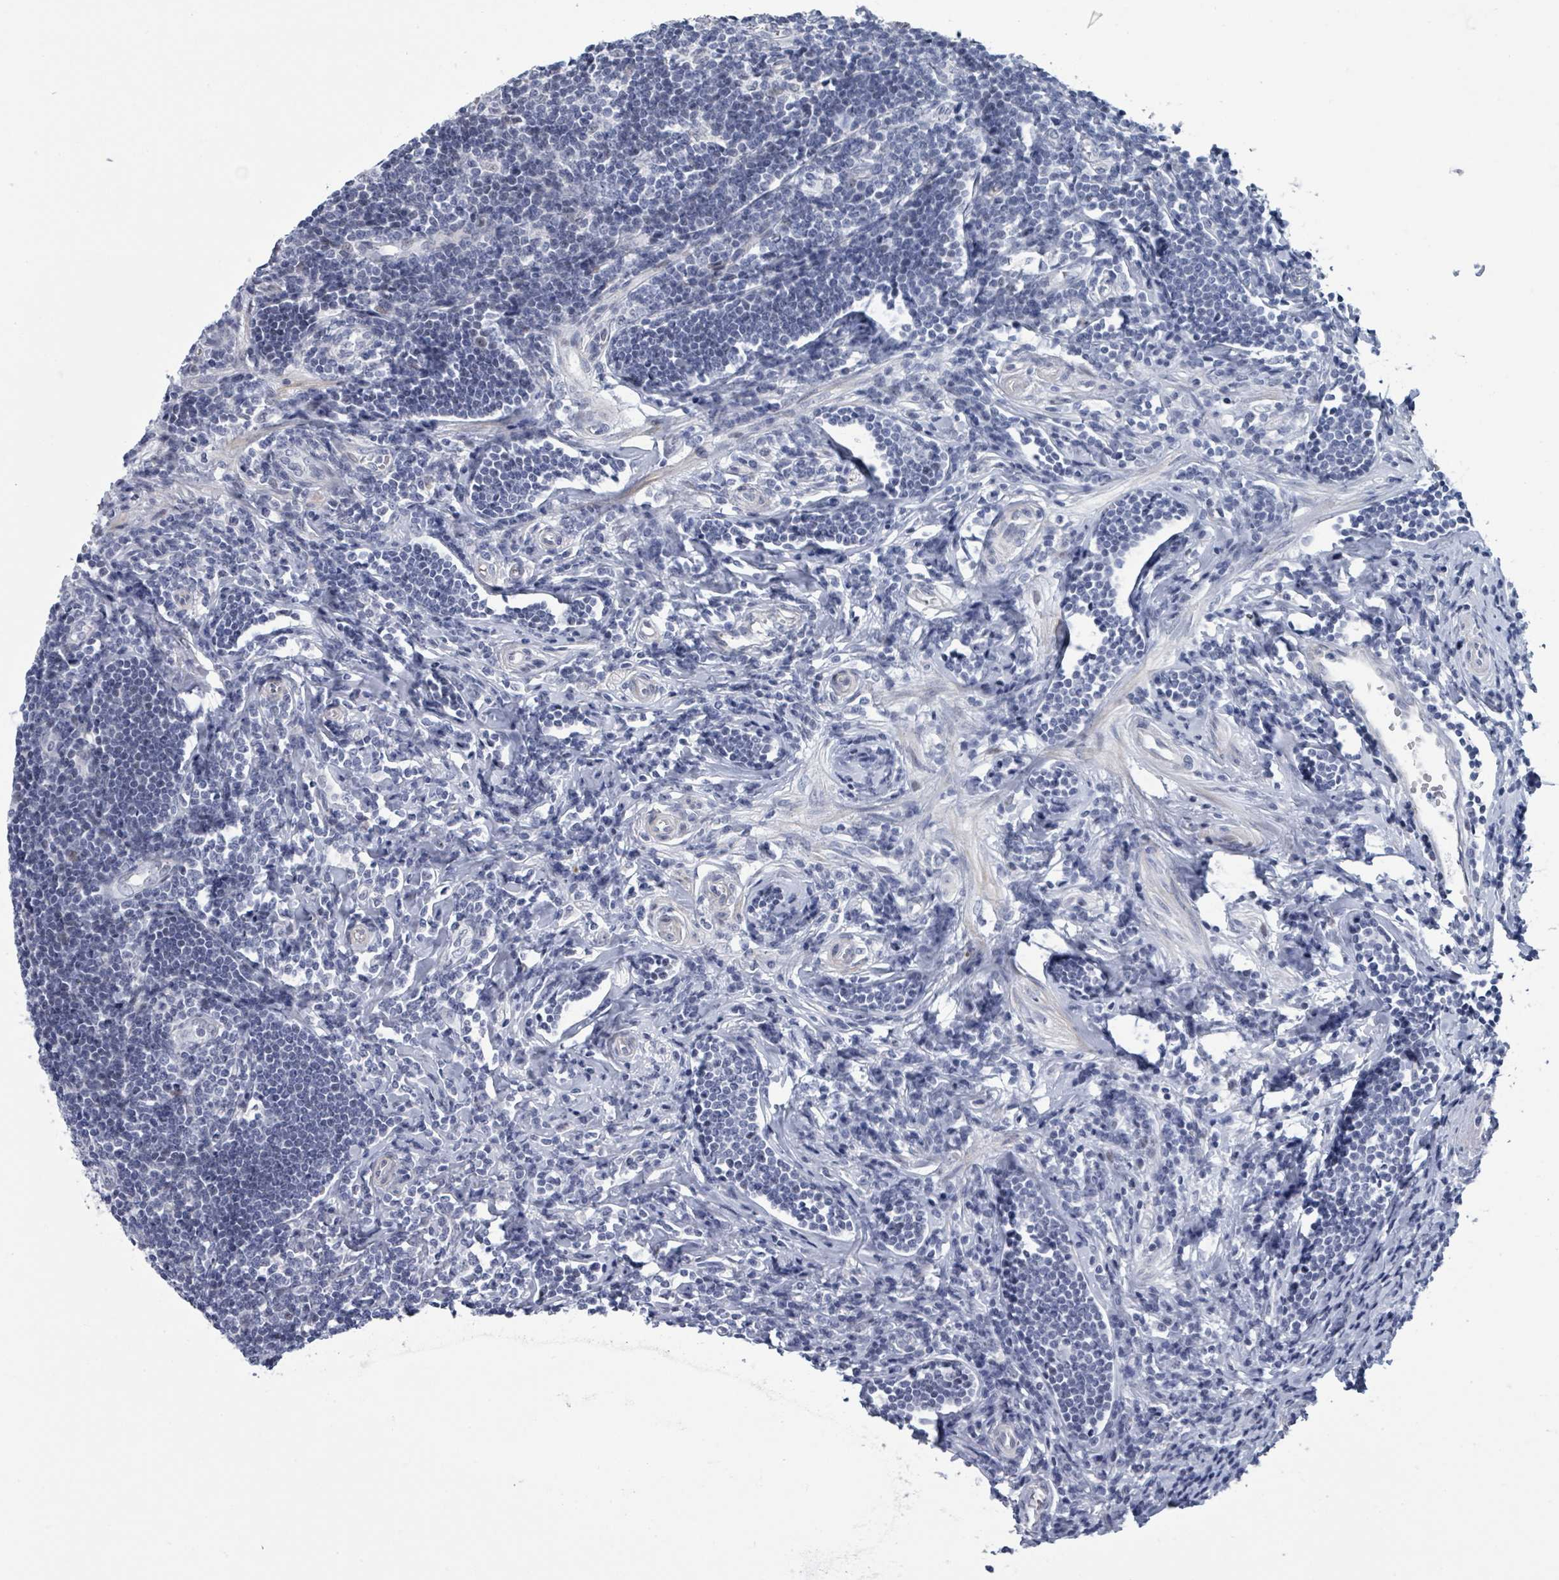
{"staining": {"intensity": "weak", "quantity": "25%-75%", "location": "nuclear"}, "tissue": "appendix", "cell_type": "Glandular cells", "image_type": "normal", "snomed": [{"axis": "morphology", "description": "Normal tissue, NOS"}, {"axis": "topography", "description": "Appendix"}], "caption": "This image demonstrates IHC staining of normal human appendix, with low weak nuclear positivity in approximately 25%-75% of glandular cells.", "gene": "CT45A10", "patient": {"sex": "female", "age": 54}}